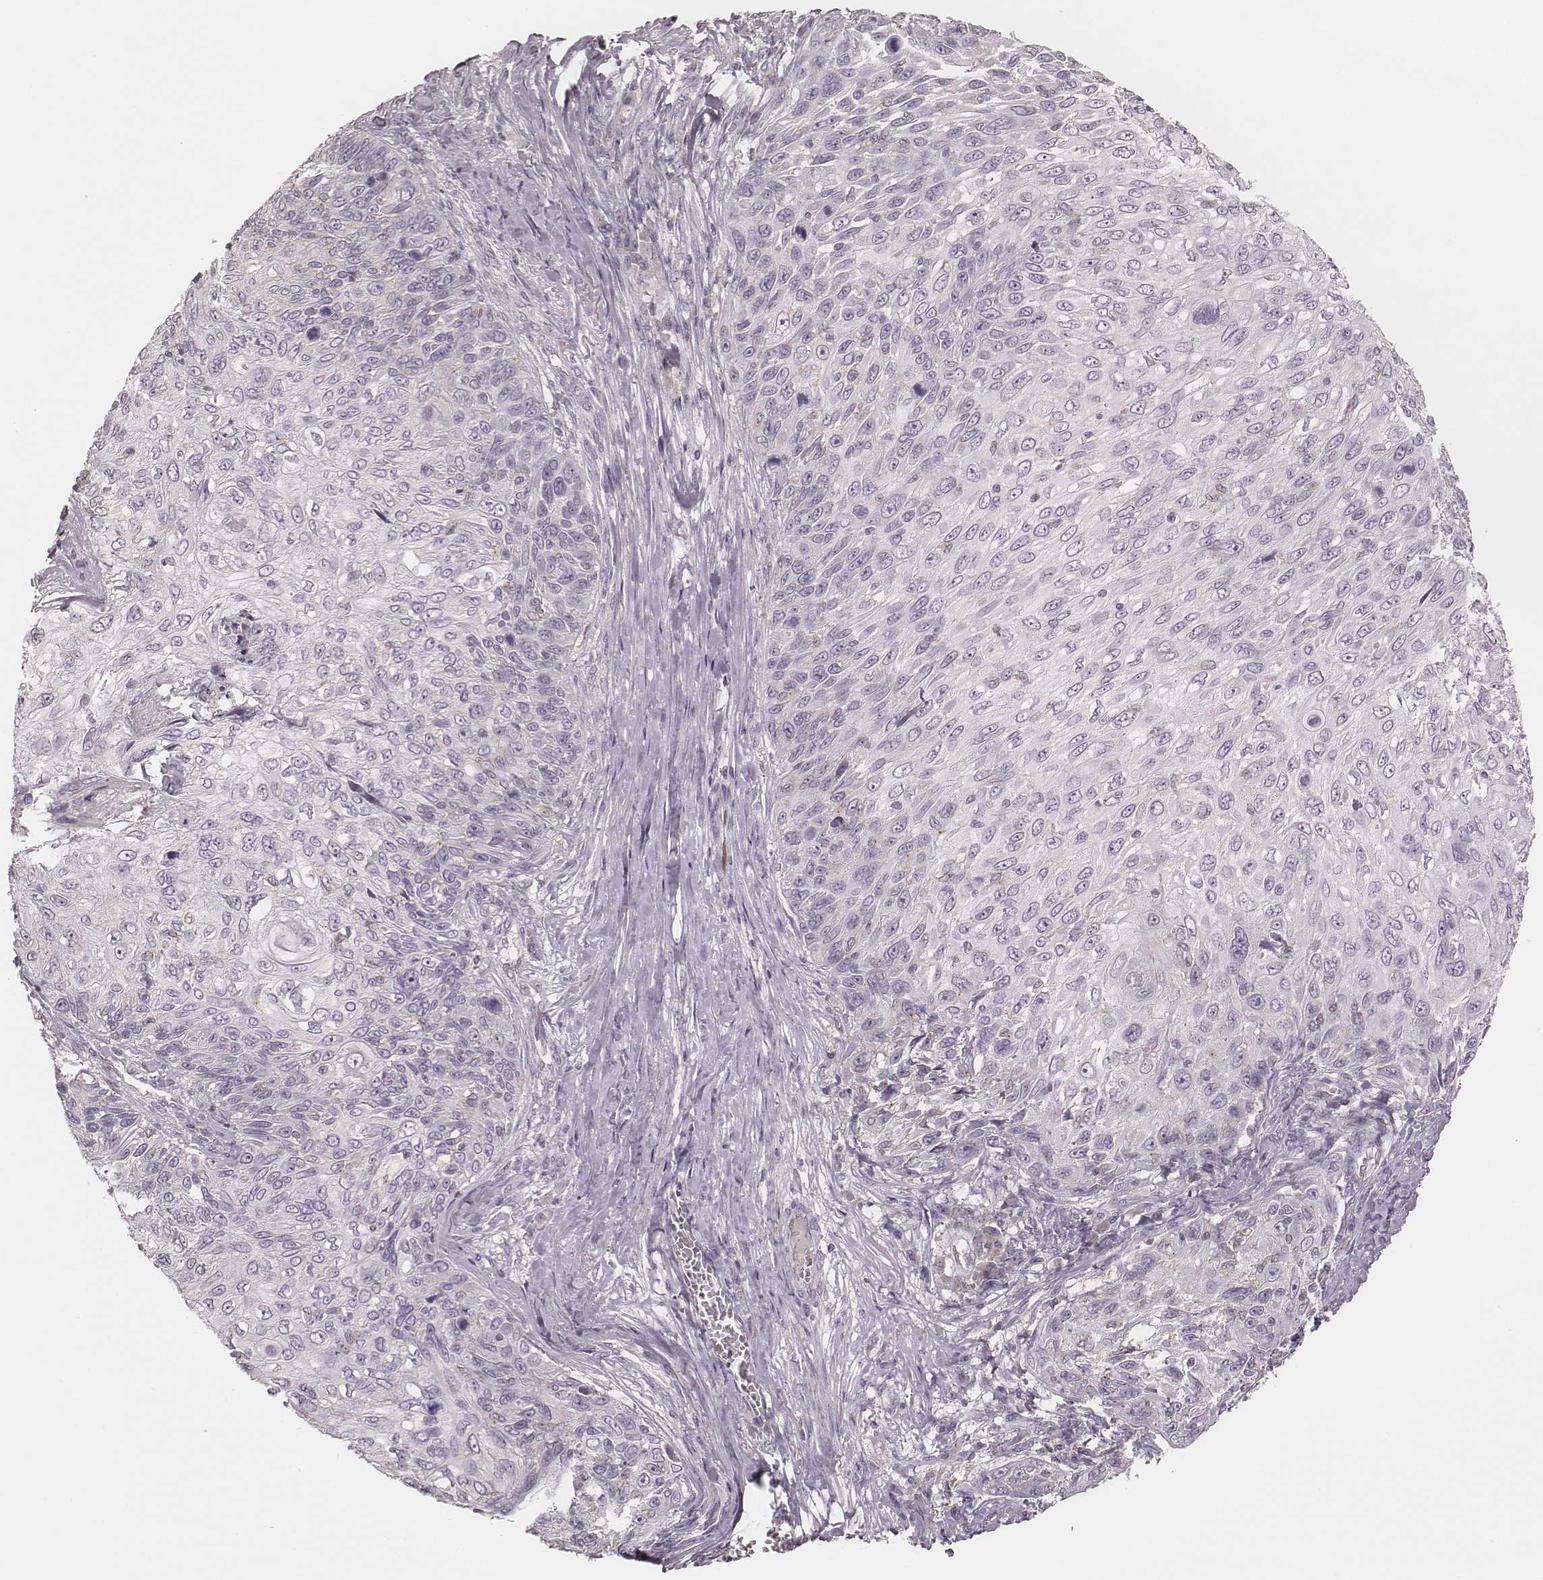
{"staining": {"intensity": "negative", "quantity": "none", "location": "none"}, "tissue": "skin cancer", "cell_type": "Tumor cells", "image_type": "cancer", "snomed": [{"axis": "morphology", "description": "Squamous cell carcinoma, NOS"}, {"axis": "topography", "description": "Skin"}], "caption": "Tumor cells are negative for brown protein staining in skin squamous cell carcinoma.", "gene": "MSX1", "patient": {"sex": "male", "age": 92}}